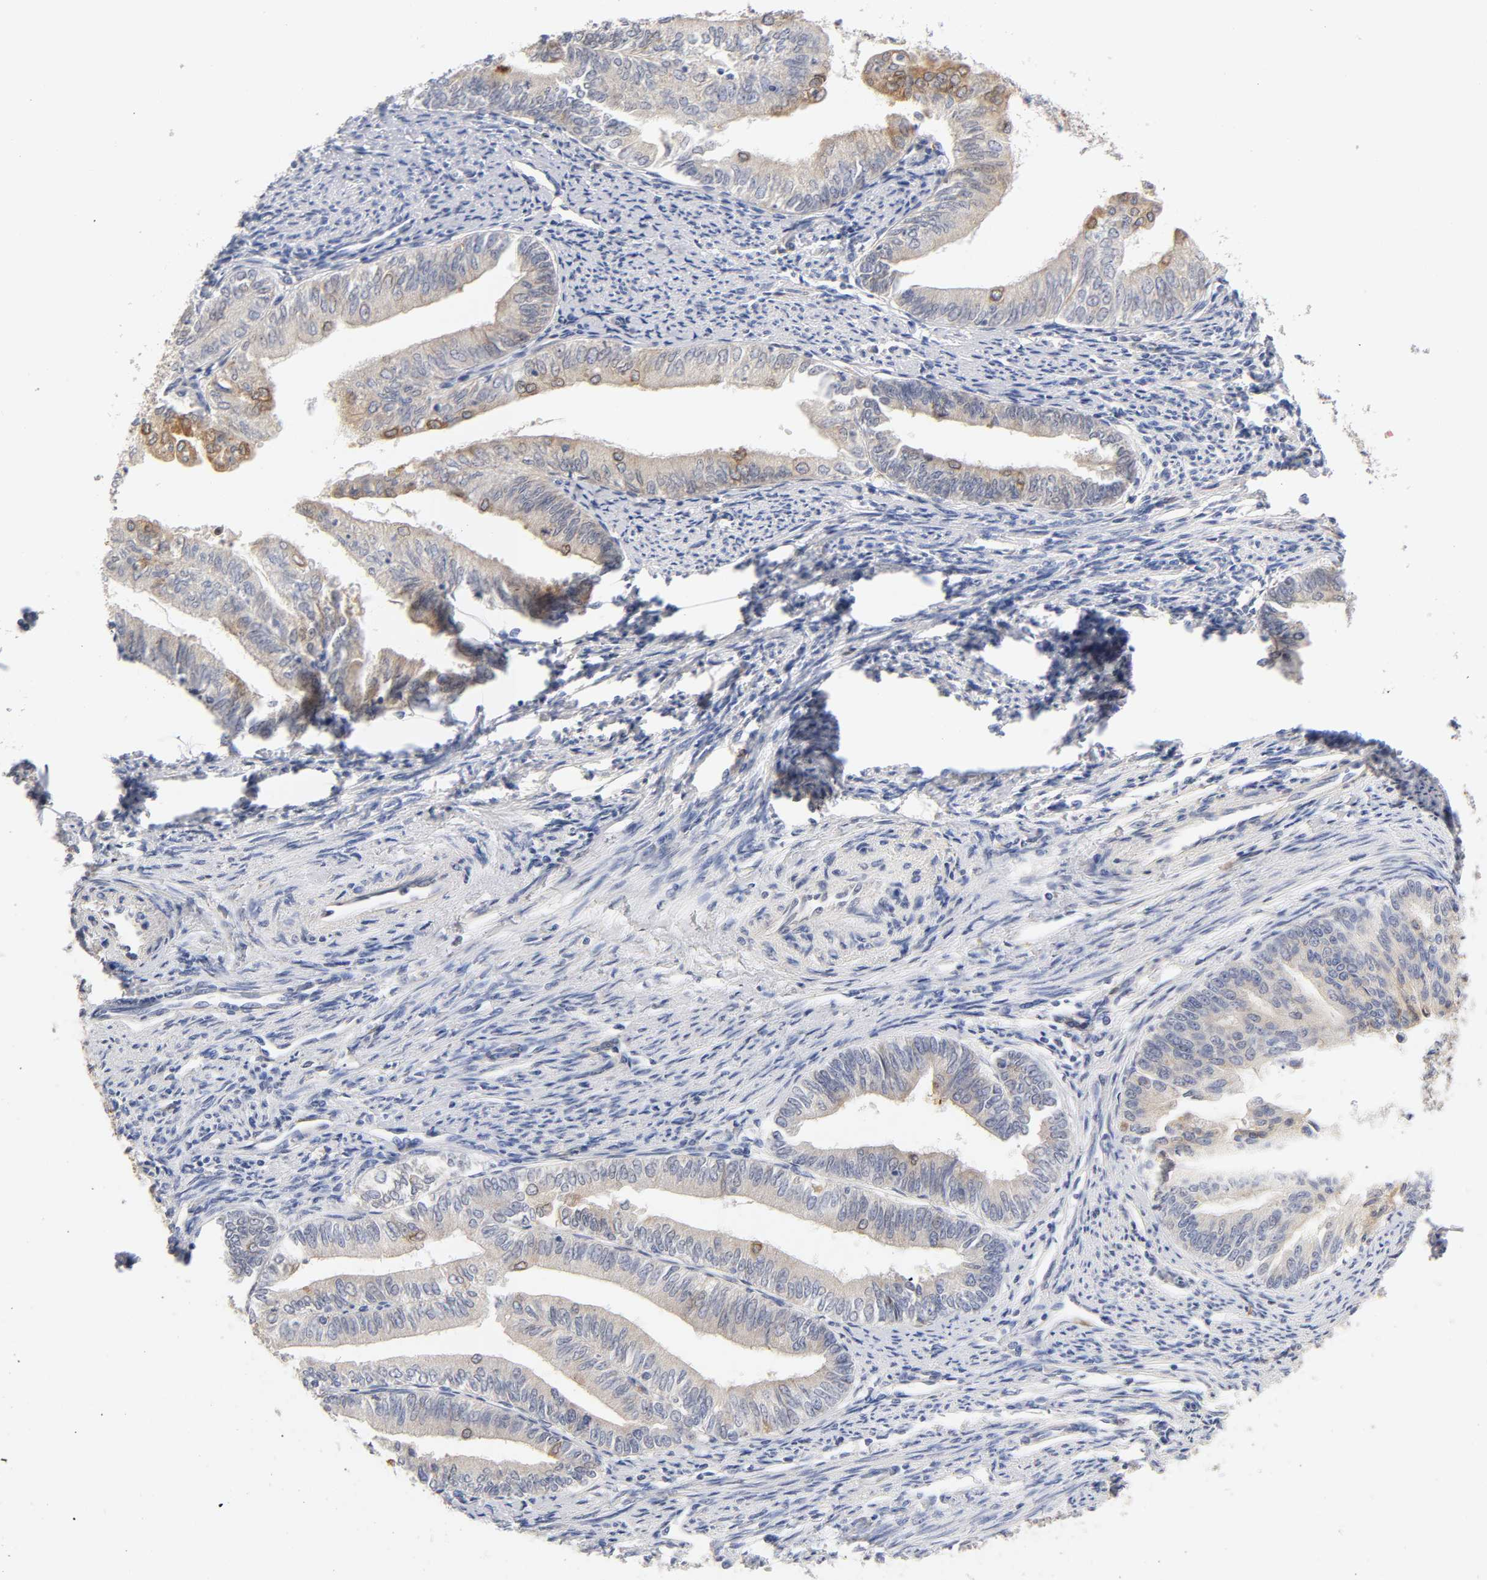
{"staining": {"intensity": "moderate", "quantity": "25%-75%", "location": "cytoplasmic/membranous"}, "tissue": "endometrial cancer", "cell_type": "Tumor cells", "image_type": "cancer", "snomed": [{"axis": "morphology", "description": "Adenocarcinoma, NOS"}, {"axis": "topography", "description": "Endometrium"}], "caption": "A high-resolution photomicrograph shows IHC staining of endometrial cancer (adenocarcinoma), which displays moderate cytoplasmic/membranous positivity in approximately 25%-75% of tumor cells.", "gene": "POR", "patient": {"sex": "female", "age": 66}}